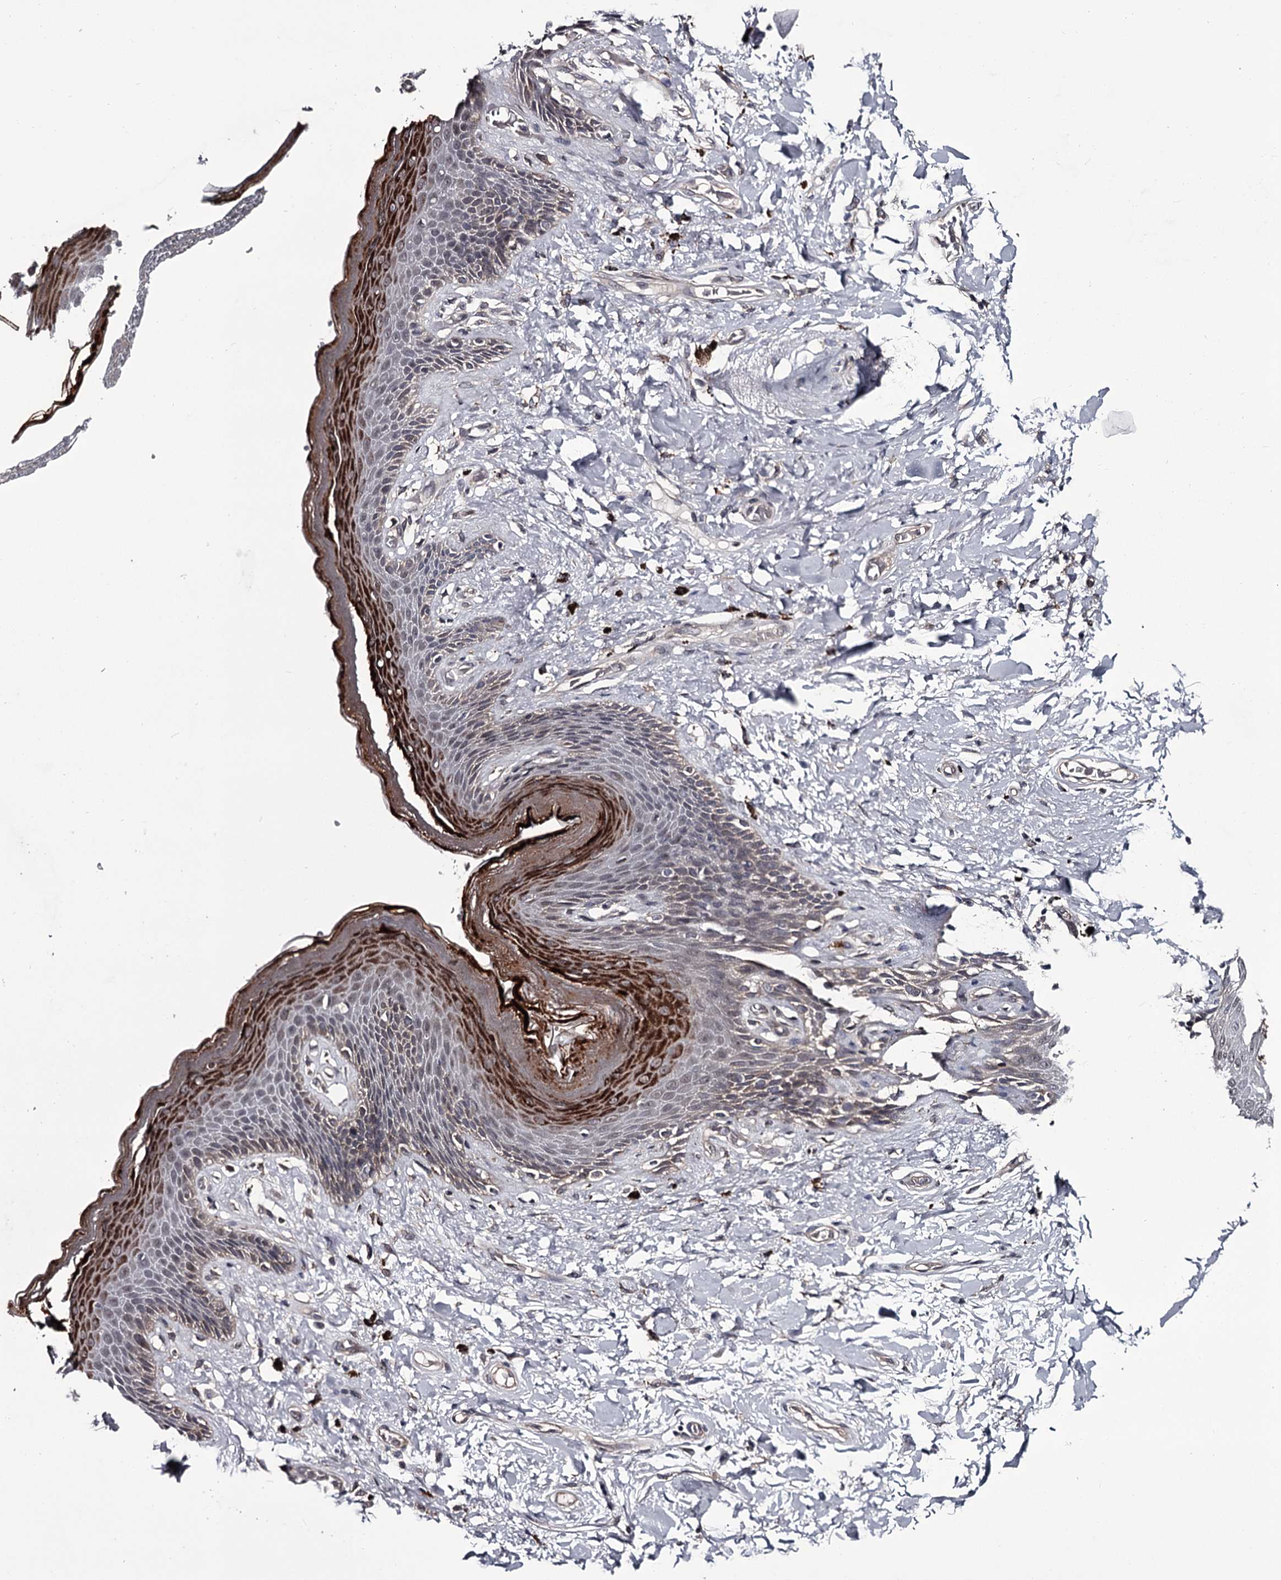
{"staining": {"intensity": "strong", "quantity": "<25%", "location": "cytoplasmic/membranous"}, "tissue": "skin", "cell_type": "Epidermal cells", "image_type": "normal", "snomed": [{"axis": "morphology", "description": "Normal tissue, NOS"}, {"axis": "topography", "description": "Anal"}], "caption": "Protein staining displays strong cytoplasmic/membranous positivity in about <25% of epidermal cells in normal skin.", "gene": "DAO", "patient": {"sex": "female", "age": 78}}